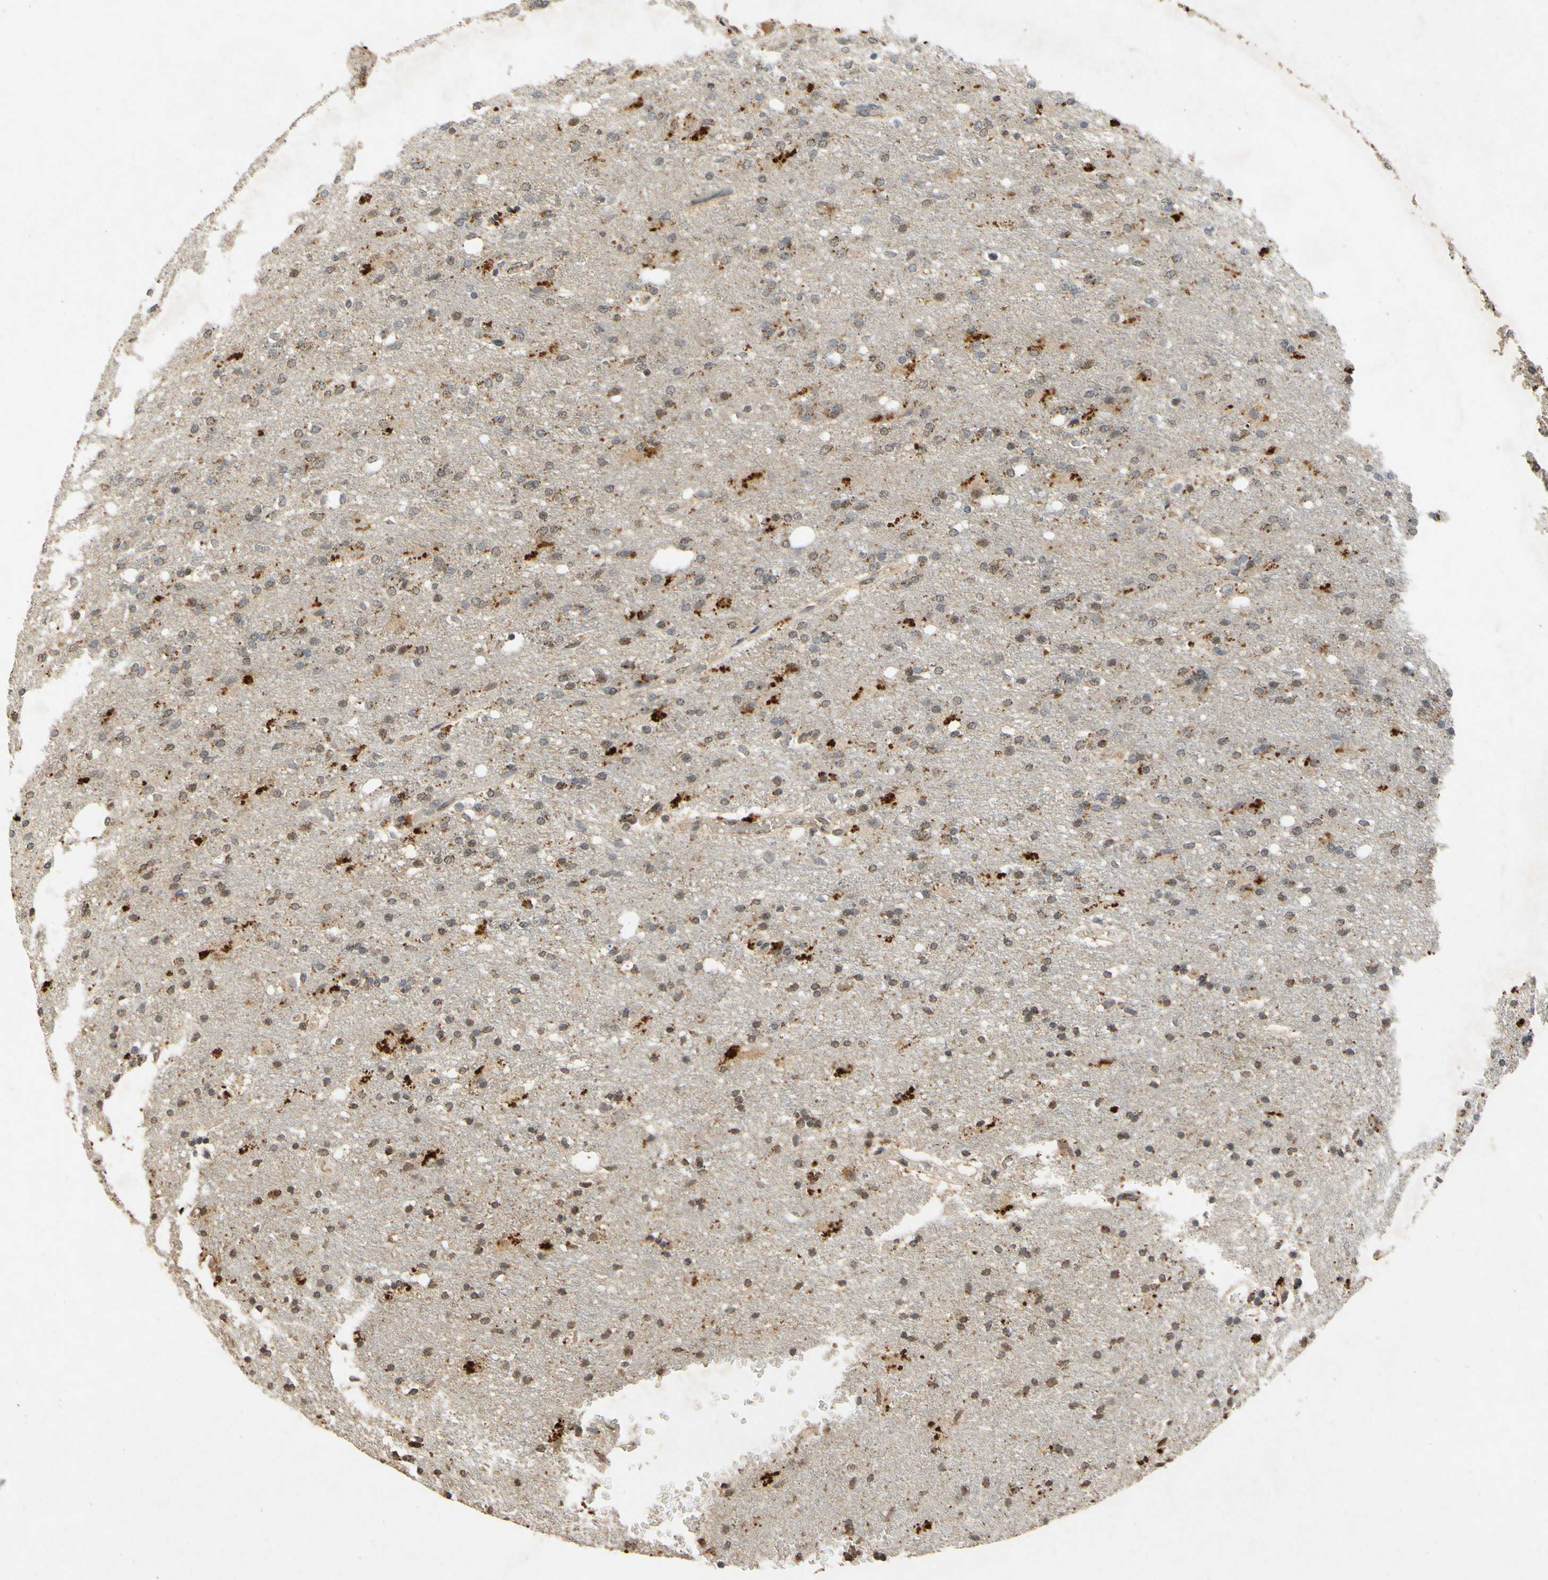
{"staining": {"intensity": "moderate", "quantity": "<25%", "location": "cytoplasmic/membranous"}, "tissue": "glioma", "cell_type": "Tumor cells", "image_type": "cancer", "snomed": [{"axis": "morphology", "description": "Normal tissue, NOS"}, {"axis": "morphology", "description": "Glioma, malignant, High grade"}, {"axis": "topography", "description": "Cerebral cortex"}], "caption": "Tumor cells show moderate cytoplasmic/membranous positivity in approximately <25% of cells in malignant glioma (high-grade). Nuclei are stained in blue.", "gene": "CP", "patient": {"sex": "male", "age": 77}}